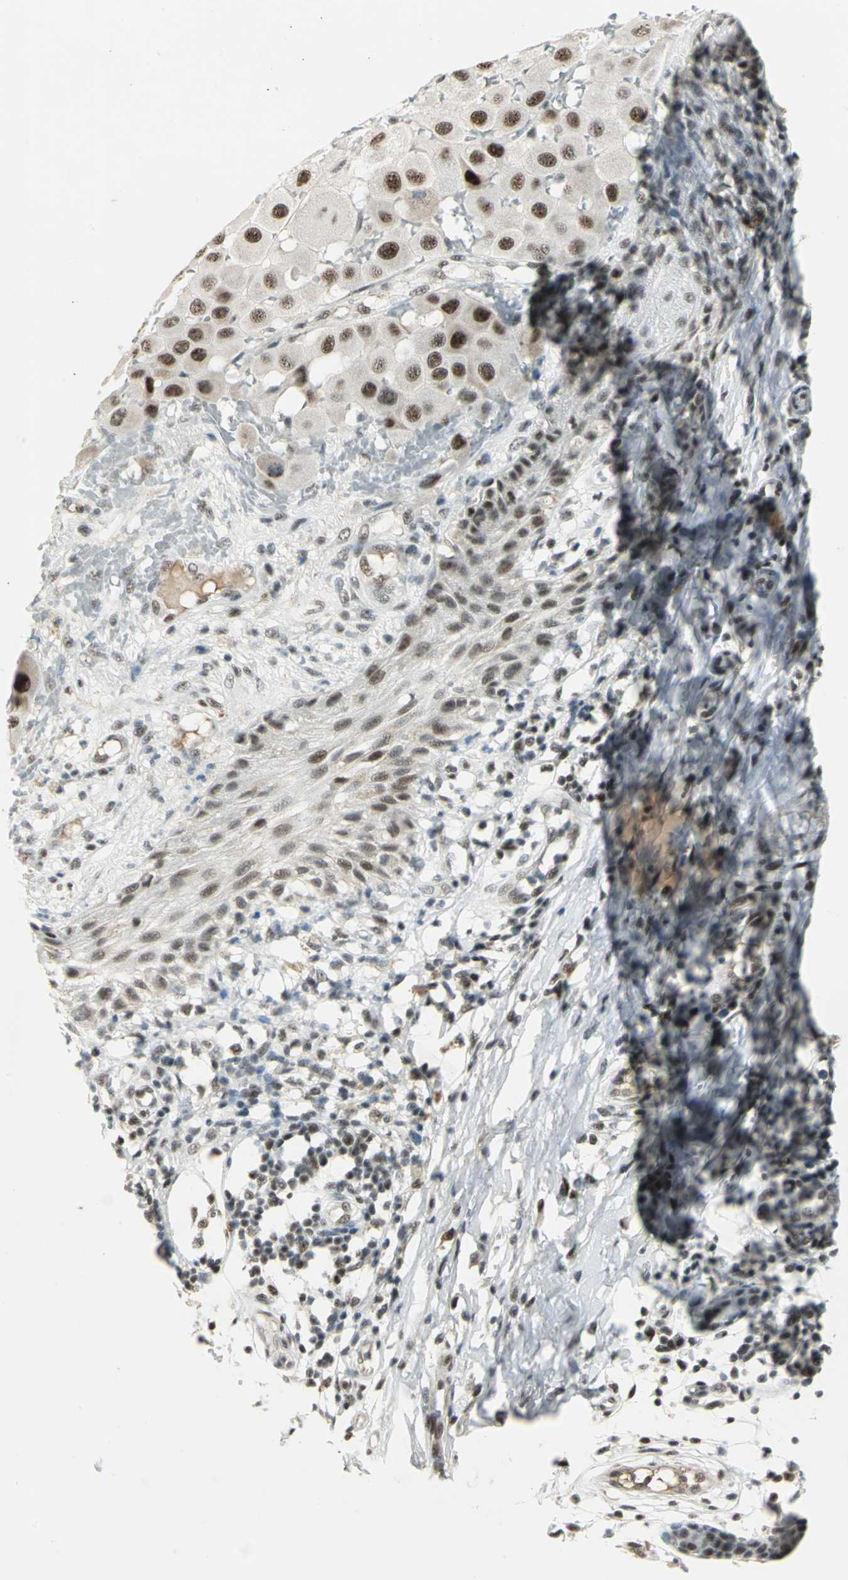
{"staining": {"intensity": "moderate", "quantity": ">75%", "location": "nuclear"}, "tissue": "melanoma", "cell_type": "Tumor cells", "image_type": "cancer", "snomed": [{"axis": "morphology", "description": "Malignant melanoma, NOS"}, {"axis": "topography", "description": "Skin"}], "caption": "A micrograph of human malignant melanoma stained for a protein reveals moderate nuclear brown staining in tumor cells.", "gene": "CCNT1", "patient": {"sex": "female", "age": 81}}